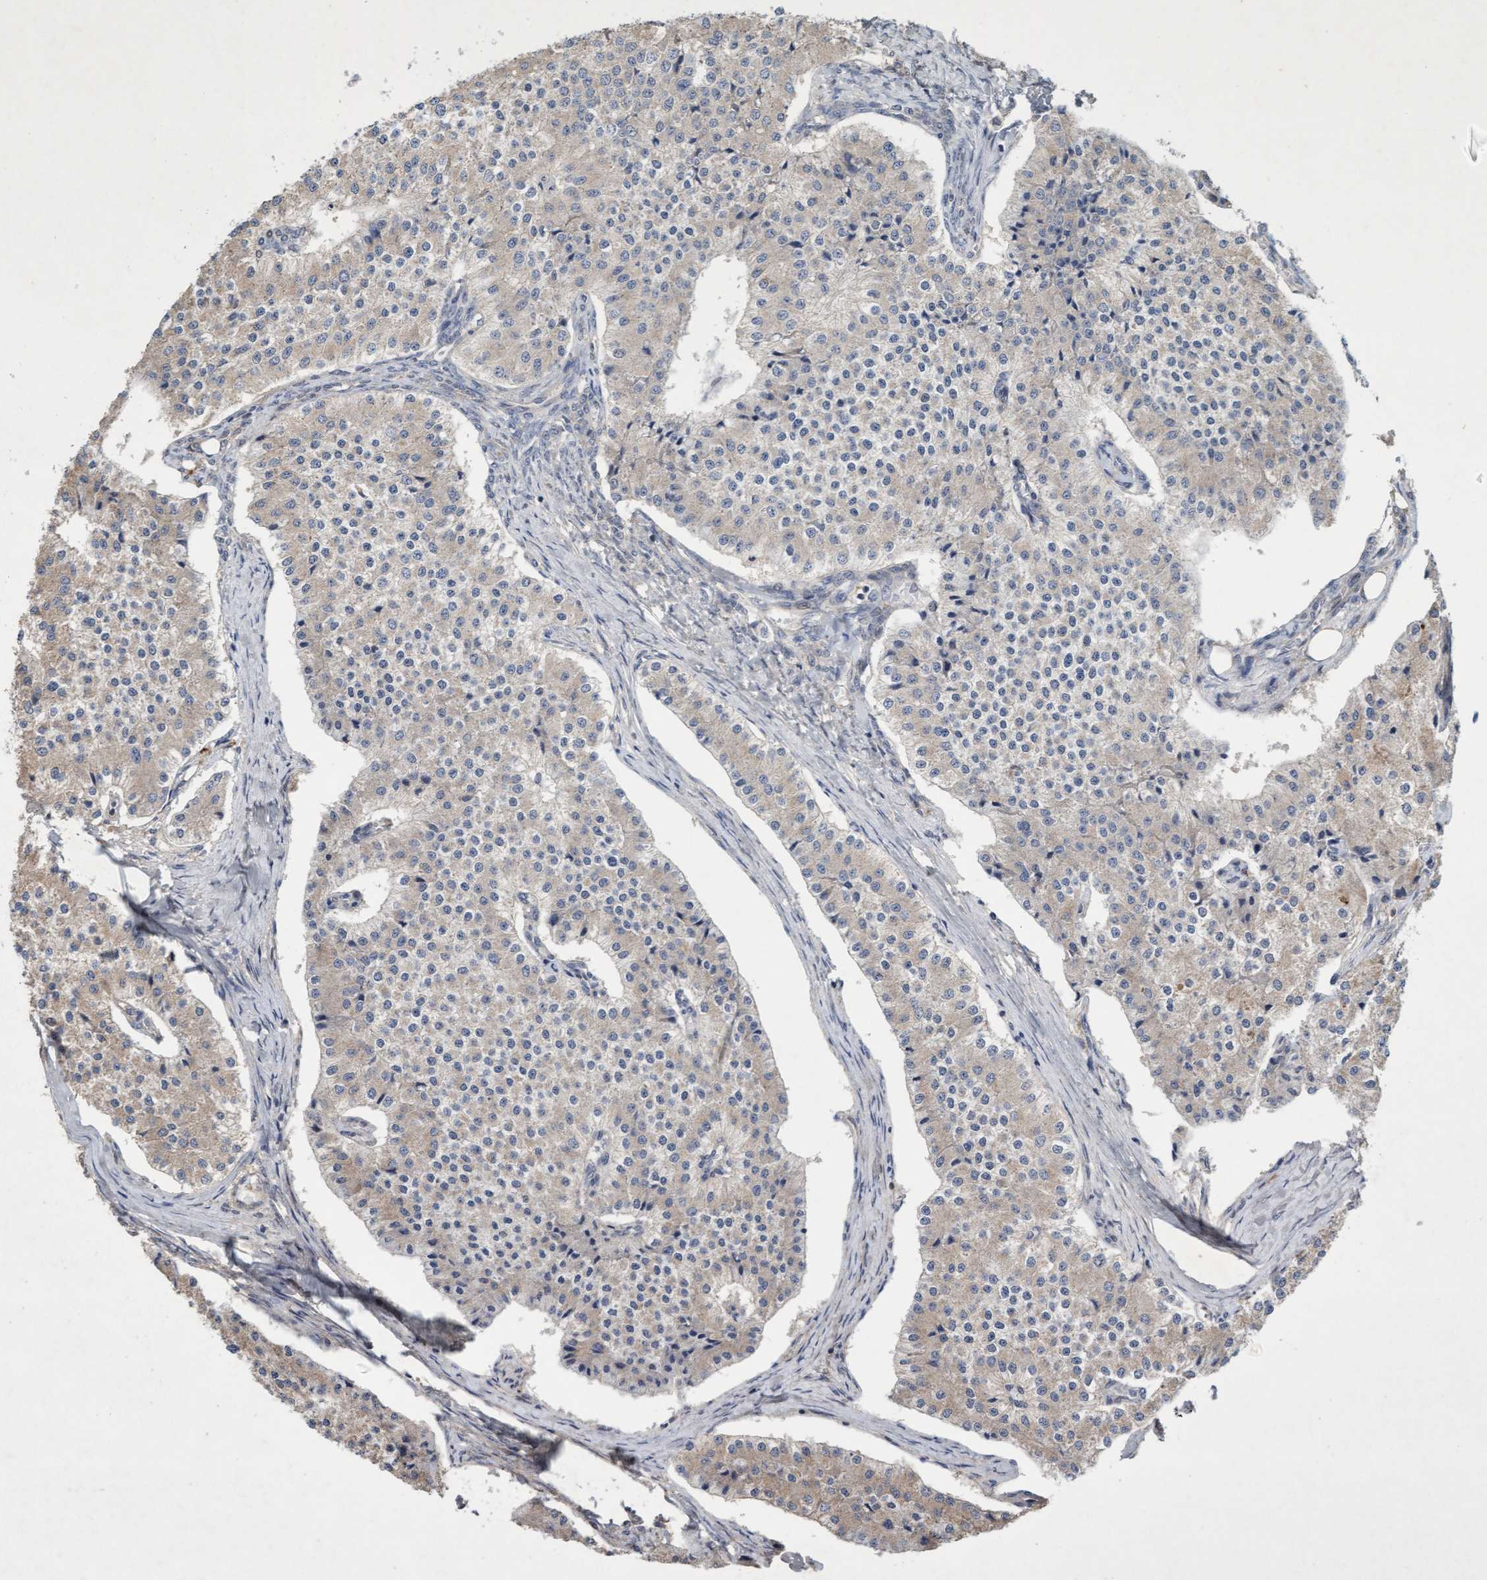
{"staining": {"intensity": "weak", "quantity": "<25%", "location": "cytoplasmic/membranous"}, "tissue": "carcinoid", "cell_type": "Tumor cells", "image_type": "cancer", "snomed": [{"axis": "morphology", "description": "Carcinoid, malignant, NOS"}, {"axis": "topography", "description": "Colon"}], "caption": "Tumor cells show no significant protein positivity in carcinoid.", "gene": "ZNF677", "patient": {"sex": "female", "age": 52}}